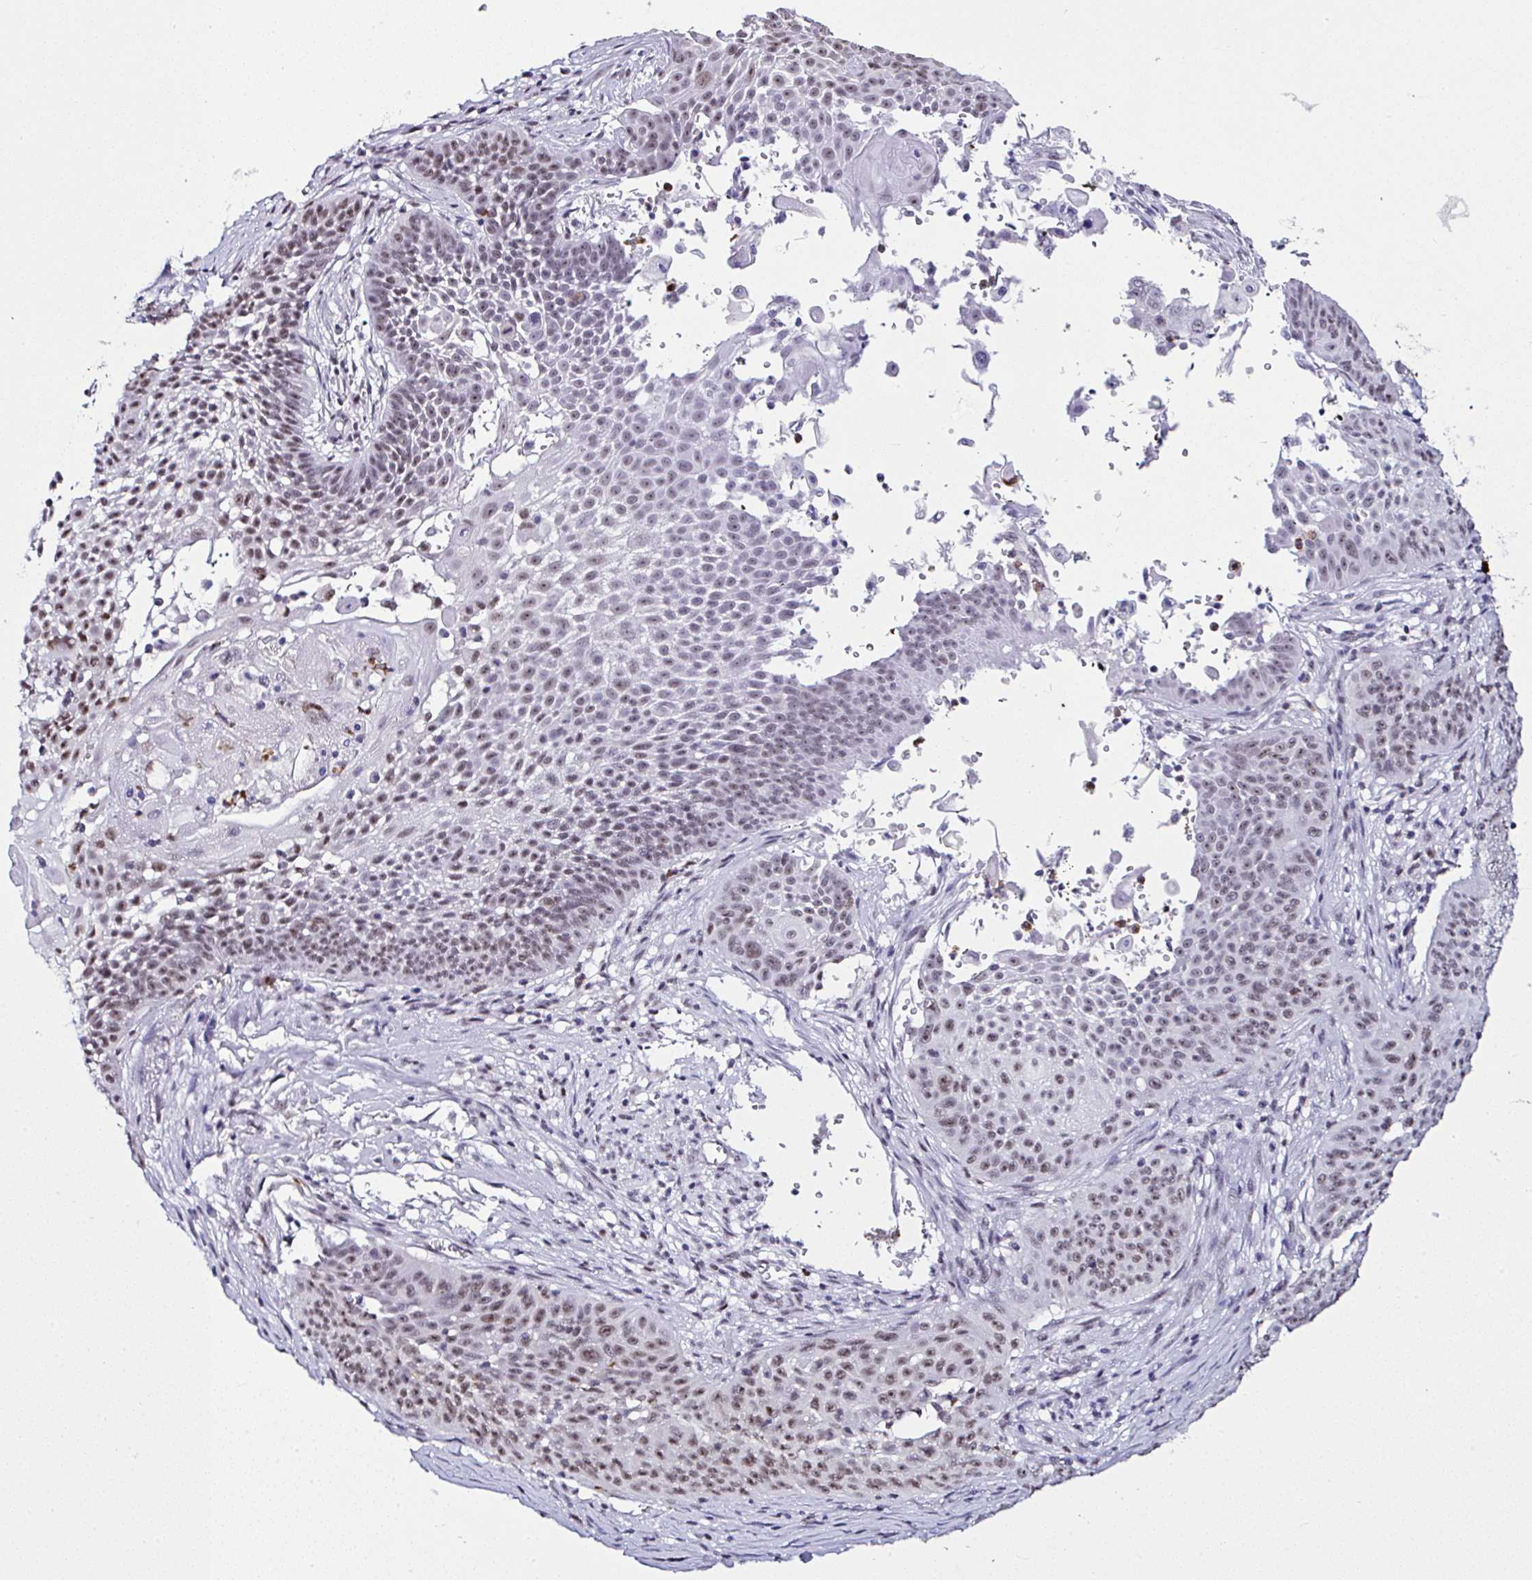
{"staining": {"intensity": "moderate", "quantity": "25%-75%", "location": "nuclear"}, "tissue": "skin cancer", "cell_type": "Tumor cells", "image_type": "cancer", "snomed": [{"axis": "morphology", "description": "Squamous cell carcinoma, NOS"}, {"axis": "topography", "description": "Skin"}], "caption": "High-magnification brightfield microscopy of skin cancer stained with DAB (3,3'-diaminobenzidine) (brown) and counterstained with hematoxylin (blue). tumor cells exhibit moderate nuclear positivity is present in approximately25%-75% of cells. (IHC, brightfield microscopy, high magnification).", "gene": "PTPN2", "patient": {"sex": "male", "age": 24}}